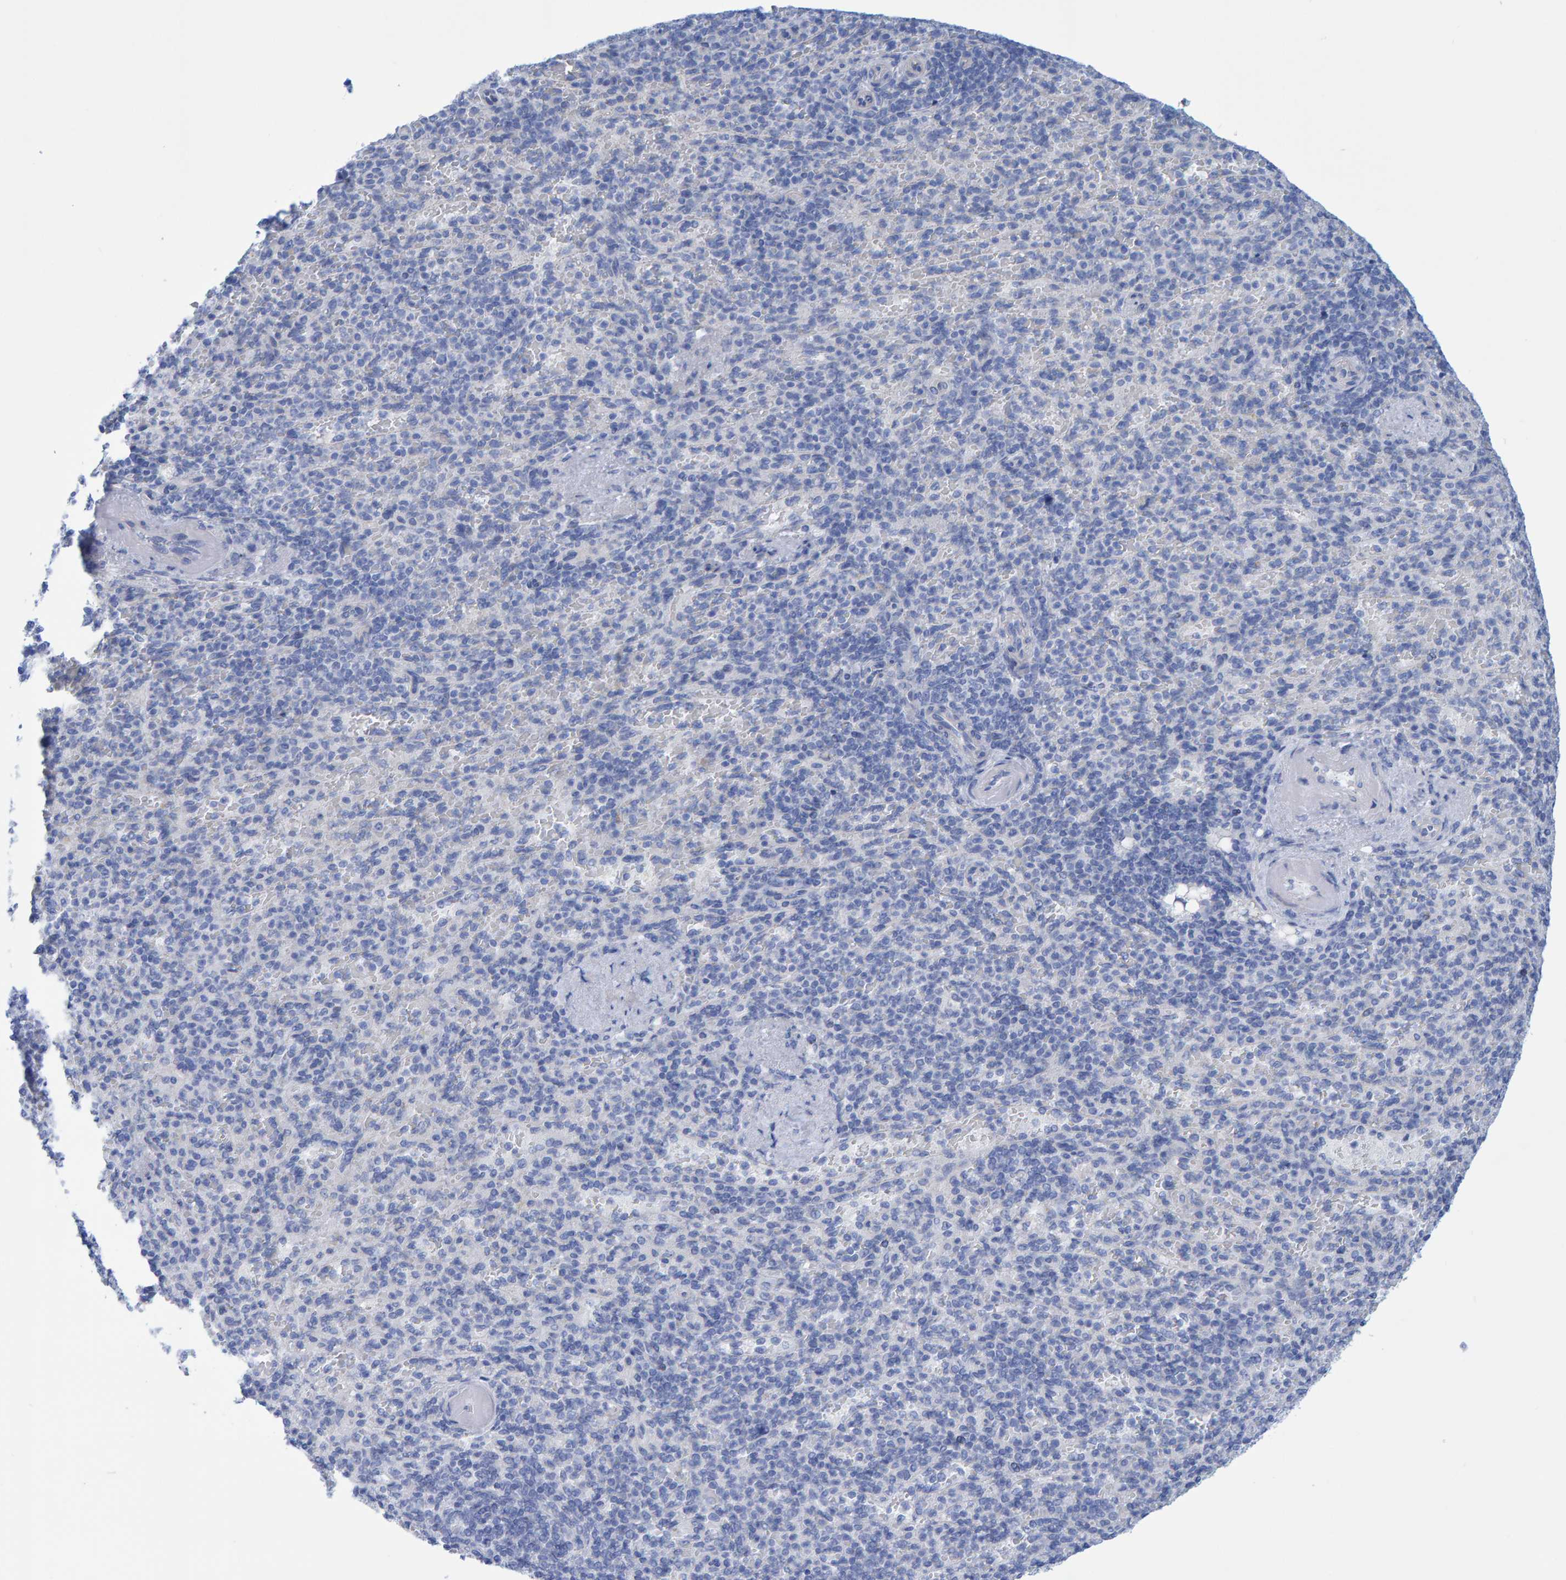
{"staining": {"intensity": "negative", "quantity": "none", "location": "none"}, "tissue": "spleen", "cell_type": "Cells in red pulp", "image_type": "normal", "snomed": [{"axis": "morphology", "description": "Normal tissue, NOS"}, {"axis": "topography", "description": "Spleen"}], "caption": "Immunohistochemistry micrograph of benign spleen stained for a protein (brown), which shows no staining in cells in red pulp. (Brightfield microscopy of DAB IHC at high magnification).", "gene": "JAKMIP3", "patient": {"sex": "female", "age": 74}}